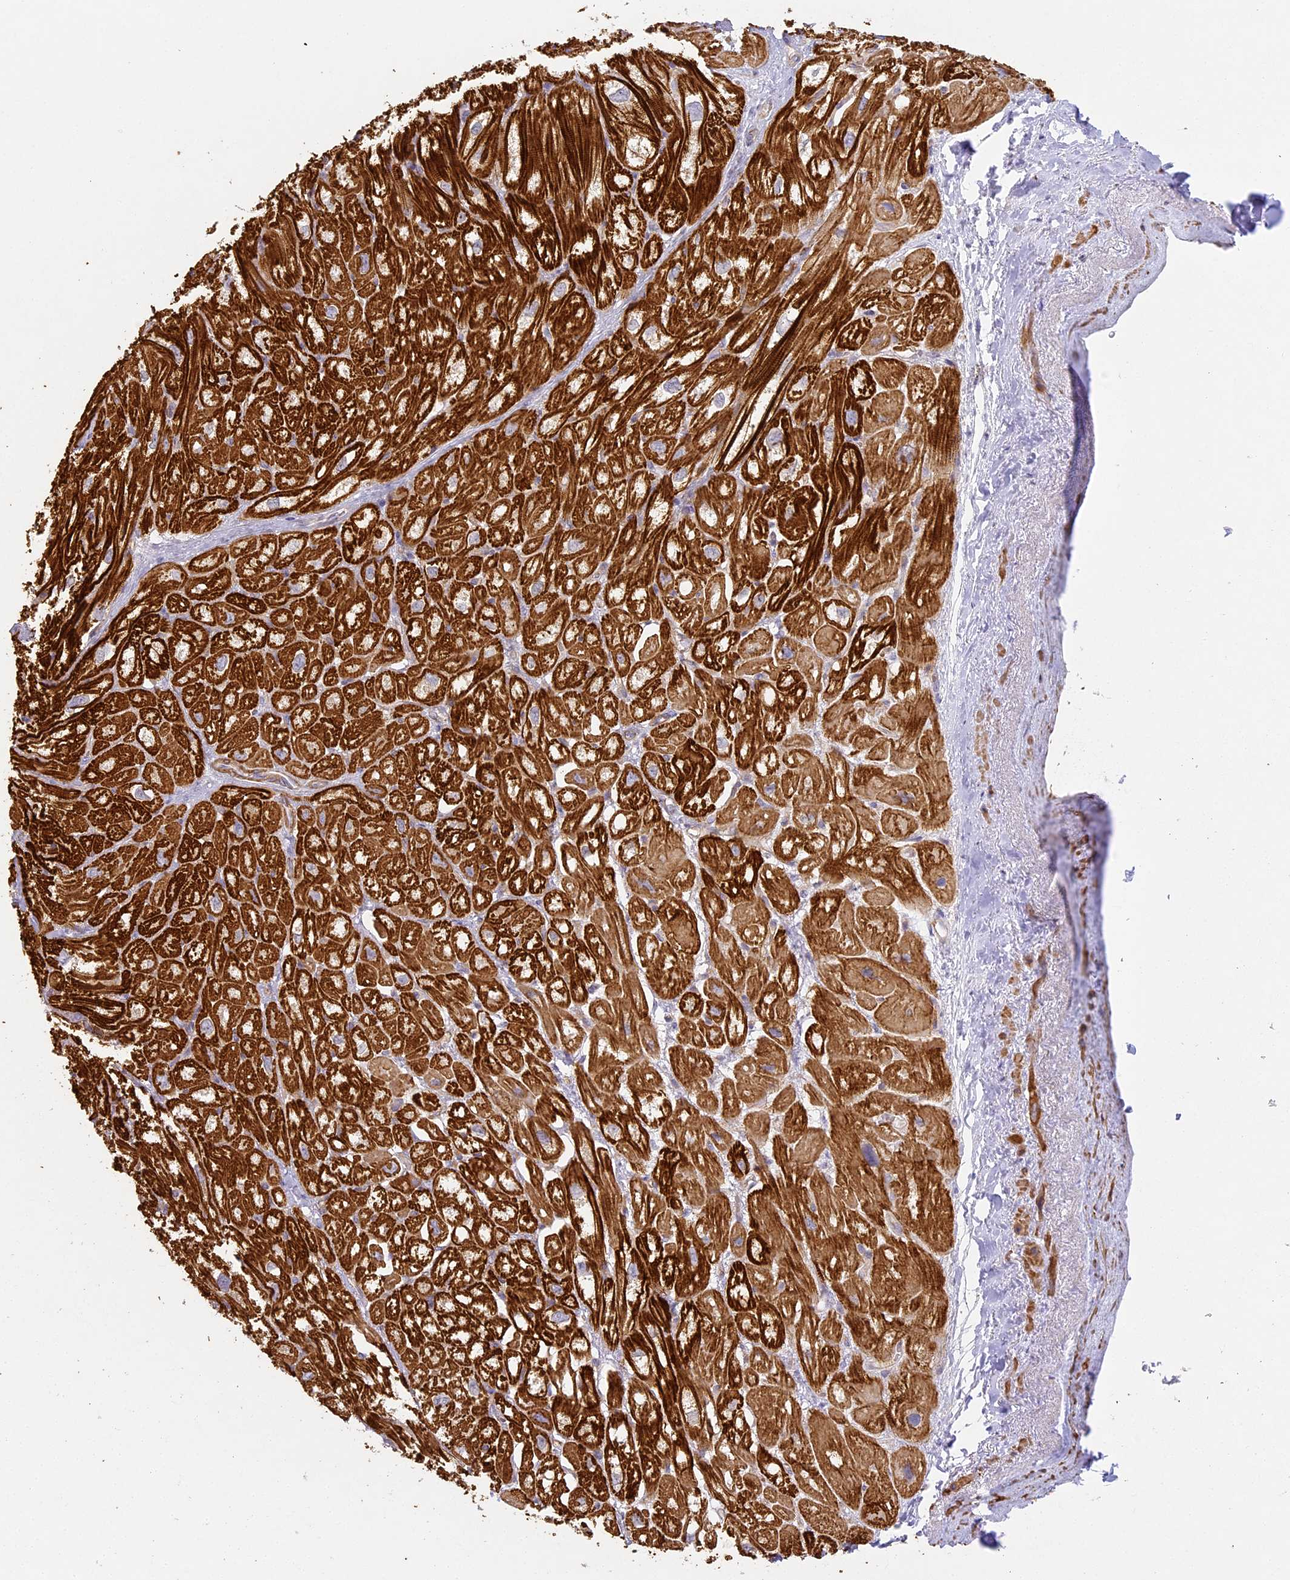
{"staining": {"intensity": "strong", "quantity": ">75%", "location": "cytoplasmic/membranous"}, "tissue": "heart muscle", "cell_type": "Cardiomyocytes", "image_type": "normal", "snomed": [{"axis": "morphology", "description": "Normal tissue, NOS"}, {"axis": "topography", "description": "Heart"}], "caption": "A micrograph of human heart muscle stained for a protein shows strong cytoplasmic/membranous brown staining in cardiomyocytes.", "gene": "MED28", "patient": {"sex": "male", "age": 50}}